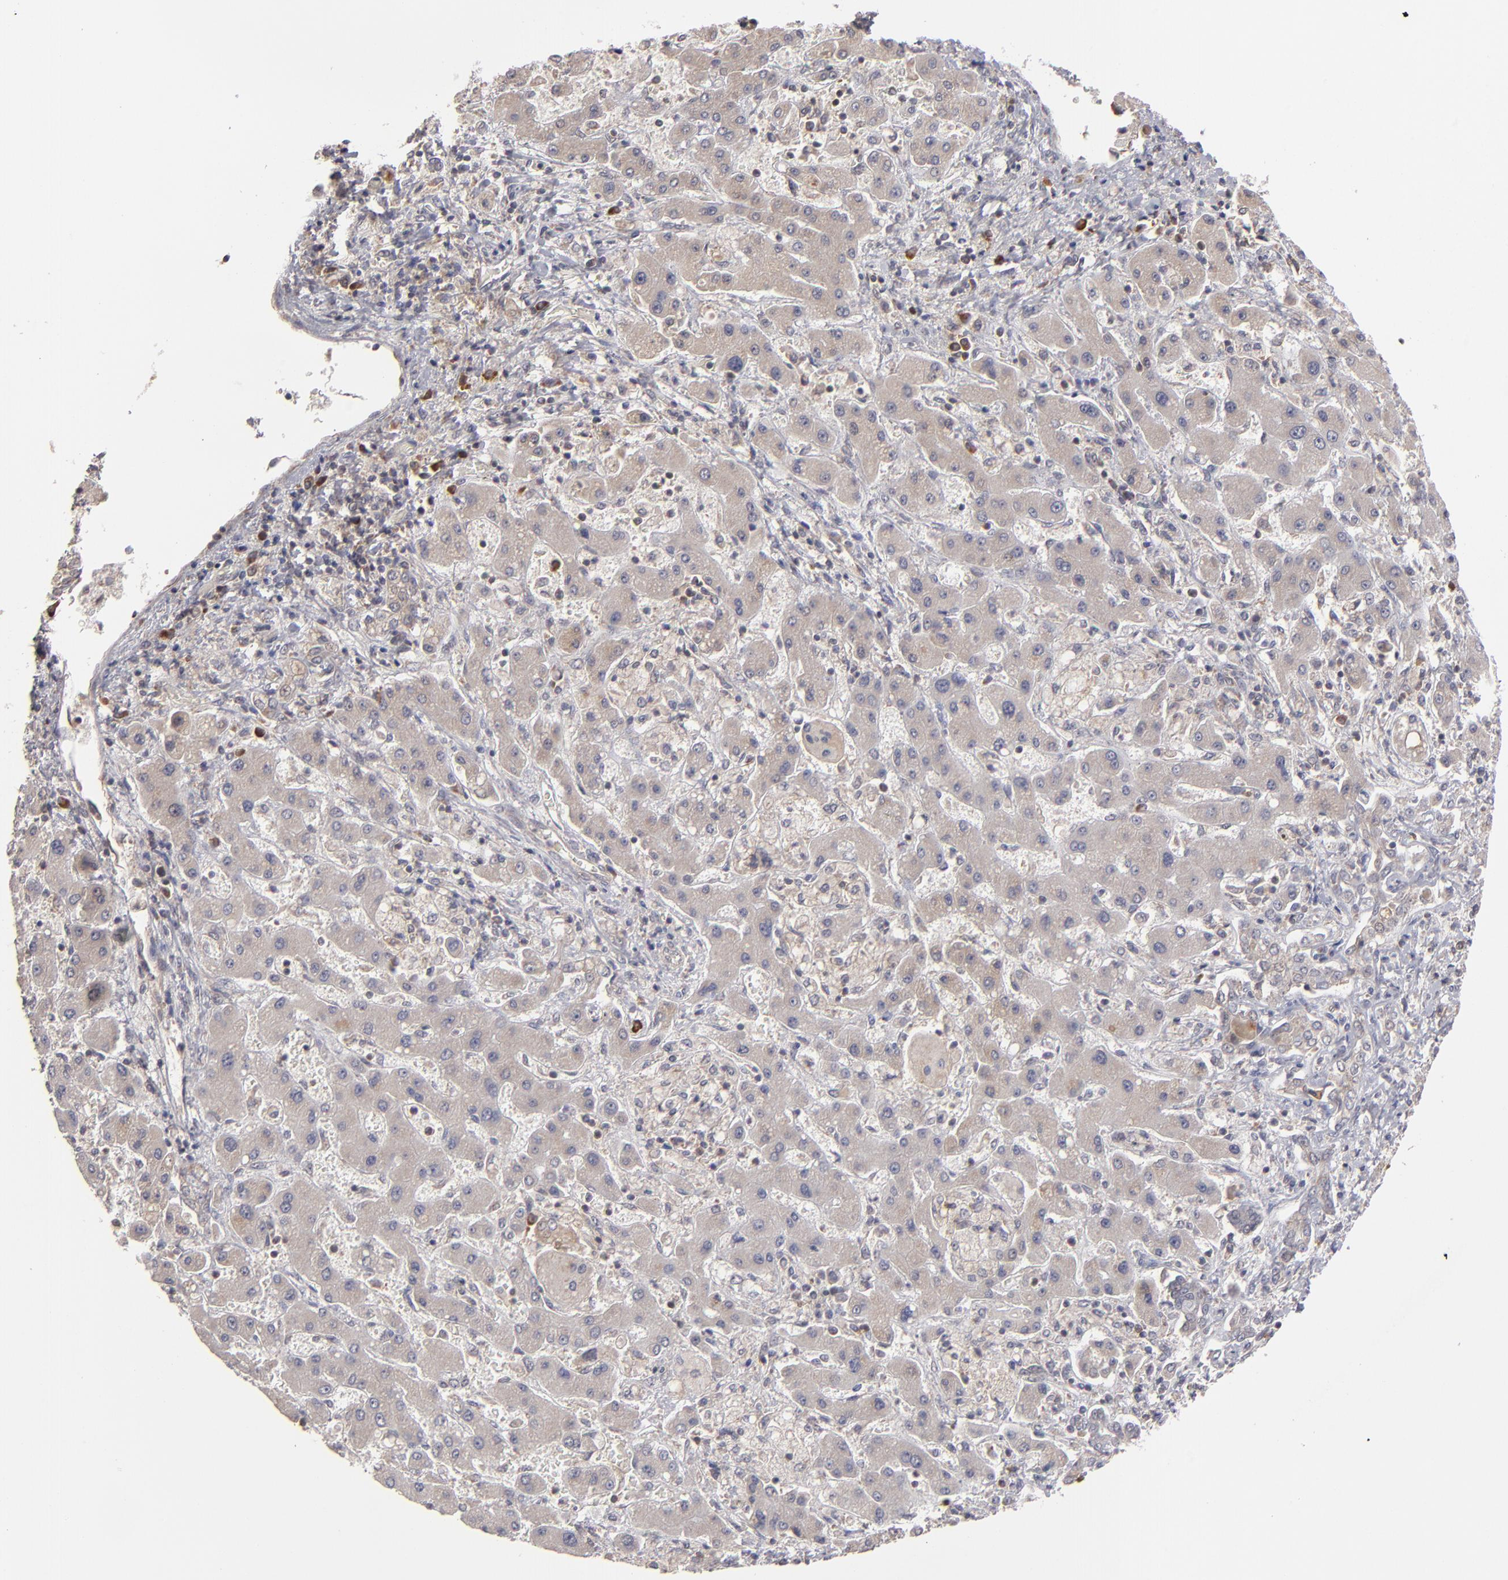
{"staining": {"intensity": "weak", "quantity": "25%-75%", "location": "cytoplasmic/membranous"}, "tissue": "liver cancer", "cell_type": "Tumor cells", "image_type": "cancer", "snomed": [{"axis": "morphology", "description": "Cholangiocarcinoma"}, {"axis": "topography", "description": "Liver"}], "caption": "Liver cancer (cholangiocarcinoma) was stained to show a protein in brown. There is low levels of weak cytoplasmic/membranous staining in approximately 25%-75% of tumor cells.", "gene": "GLCCI1", "patient": {"sex": "male", "age": 50}}